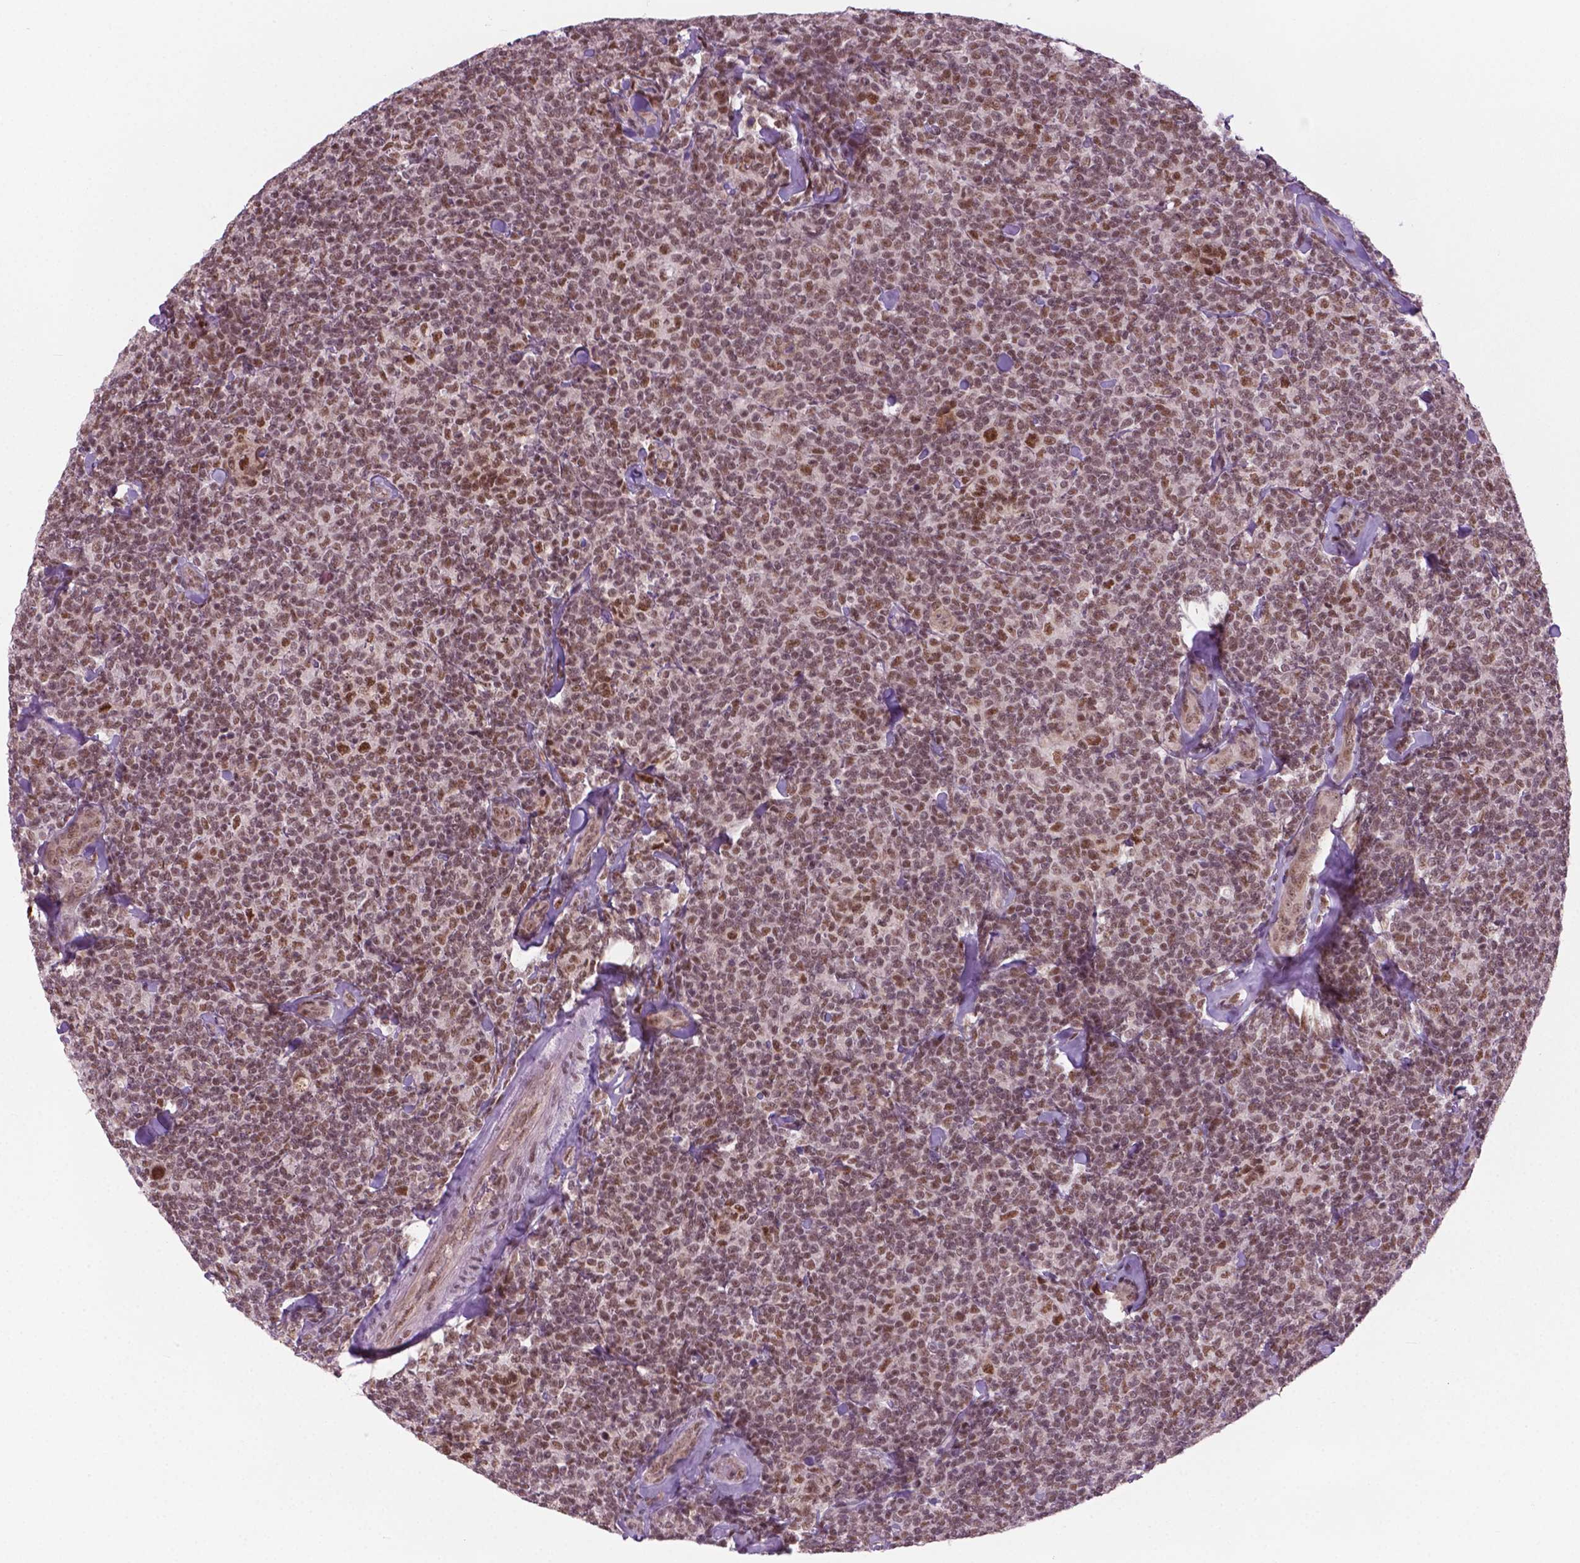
{"staining": {"intensity": "moderate", "quantity": ">75%", "location": "nuclear"}, "tissue": "lymphoma", "cell_type": "Tumor cells", "image_type": "cancer", "snomed": [{"axis": "morphology", "description": "Malignant lymphoma, non-Hodgkin's type, Low grade"}, {"axis": "topography", "description": "Lymph node"}], "caption": "A histopathology image of malignant lymphoma, non-Hodgkin's type (low-grade) stained for a protein displays moderate nuclear brown staining in tumor cells. Nuclei are stained in blue.", "gene": "PHAX", "patient": {"sex": "female", "age": 56}}